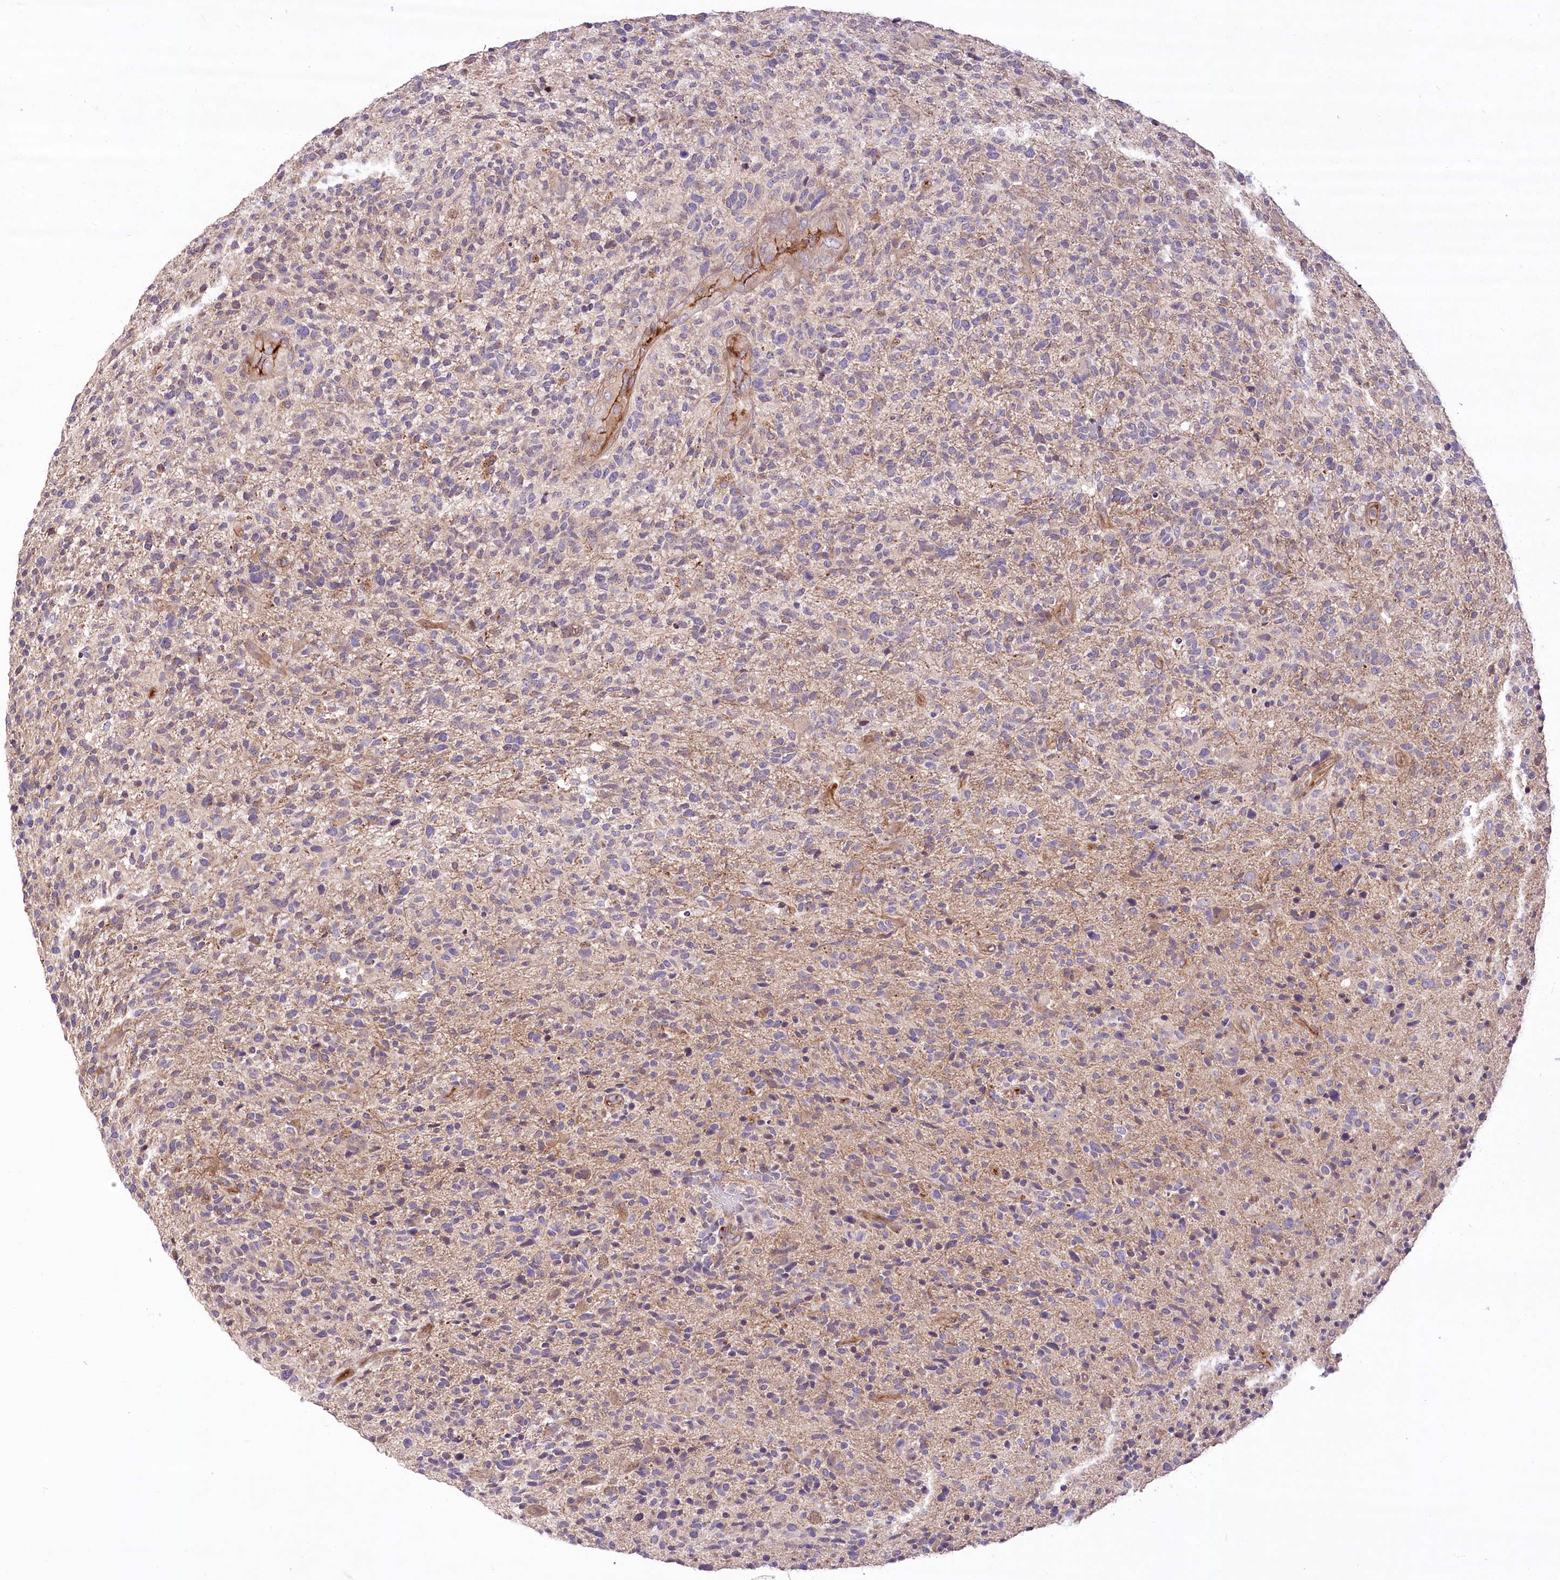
{"staining": {"intensity": "weak", "quantity": "25%-75%", "location": "cytoplasmic/membranous"}, "tissue": "glioma", "cell_type": "Tumor cells", "image_type": "cancer", "snomed": [{"axis": "morphology", "description": "Glioma, malignant, High grade"}, {"axis": "topography", "description": "Brain"}], "caption": "This micrograph reveals immunohistochemistry staining of human glioma, with low weak cytoplasmic/membranous staining in approximately 25%-75% of tumor cells.", "gene": "PSTK", "patient": {"sex": "male", "age": 72}}